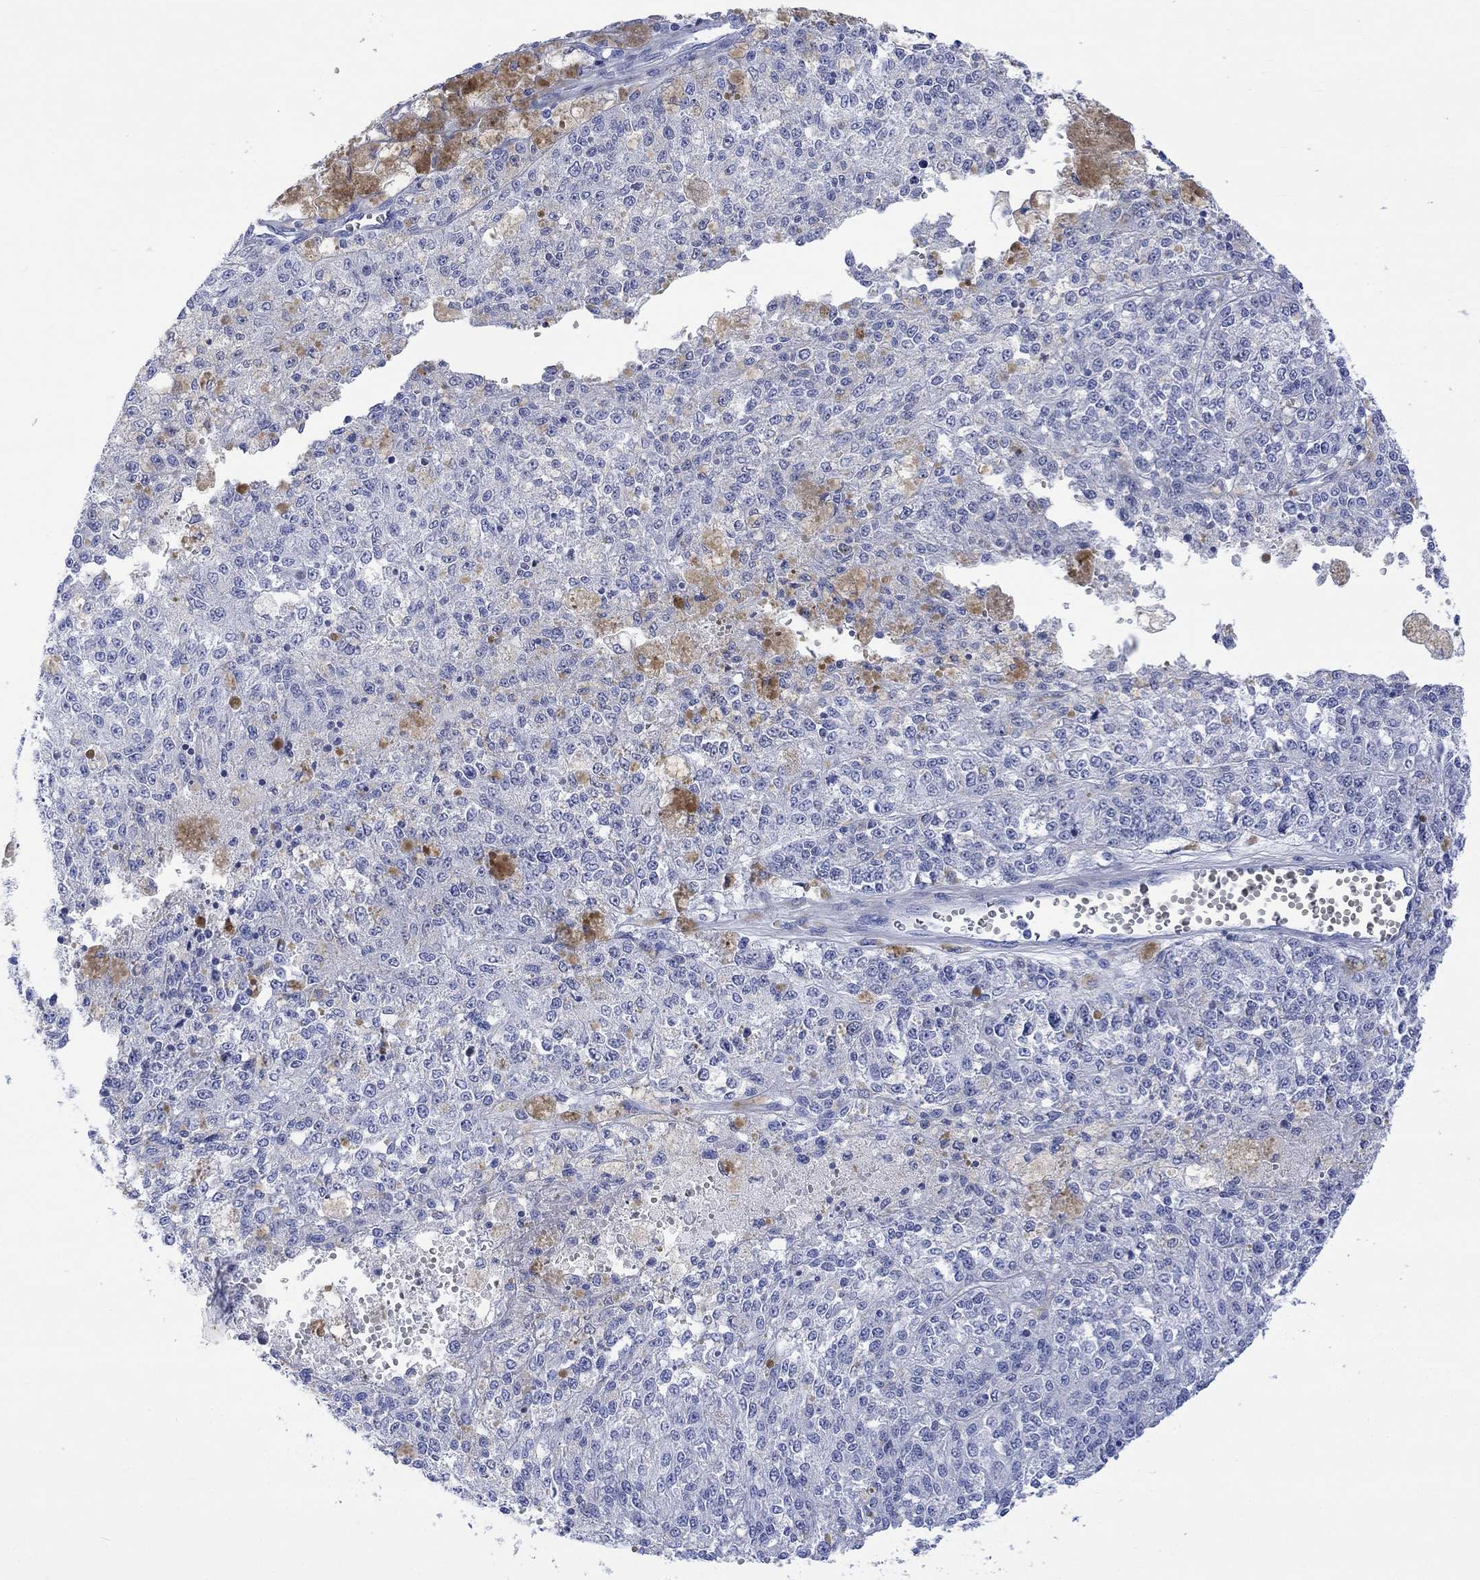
{"staining": {"intensity": "negative", "quantity": "none", "location": "none"}, "tissue": "melanoma", "cell_type": "Tumor cells", "image_type": "cancer", "snomed": [{"axis": "morphology", "description": "Malignant melanoma, Metastatic site"}, {"axis": "topography", "description": "Lymph node"}], "caption": "Immunohistochemical staining of malignant melanoma (metastatic site) exhibits no significant staining in tumor cells.", "gene": "CELF4", "patient": {"sex": "female", "age": 64}}